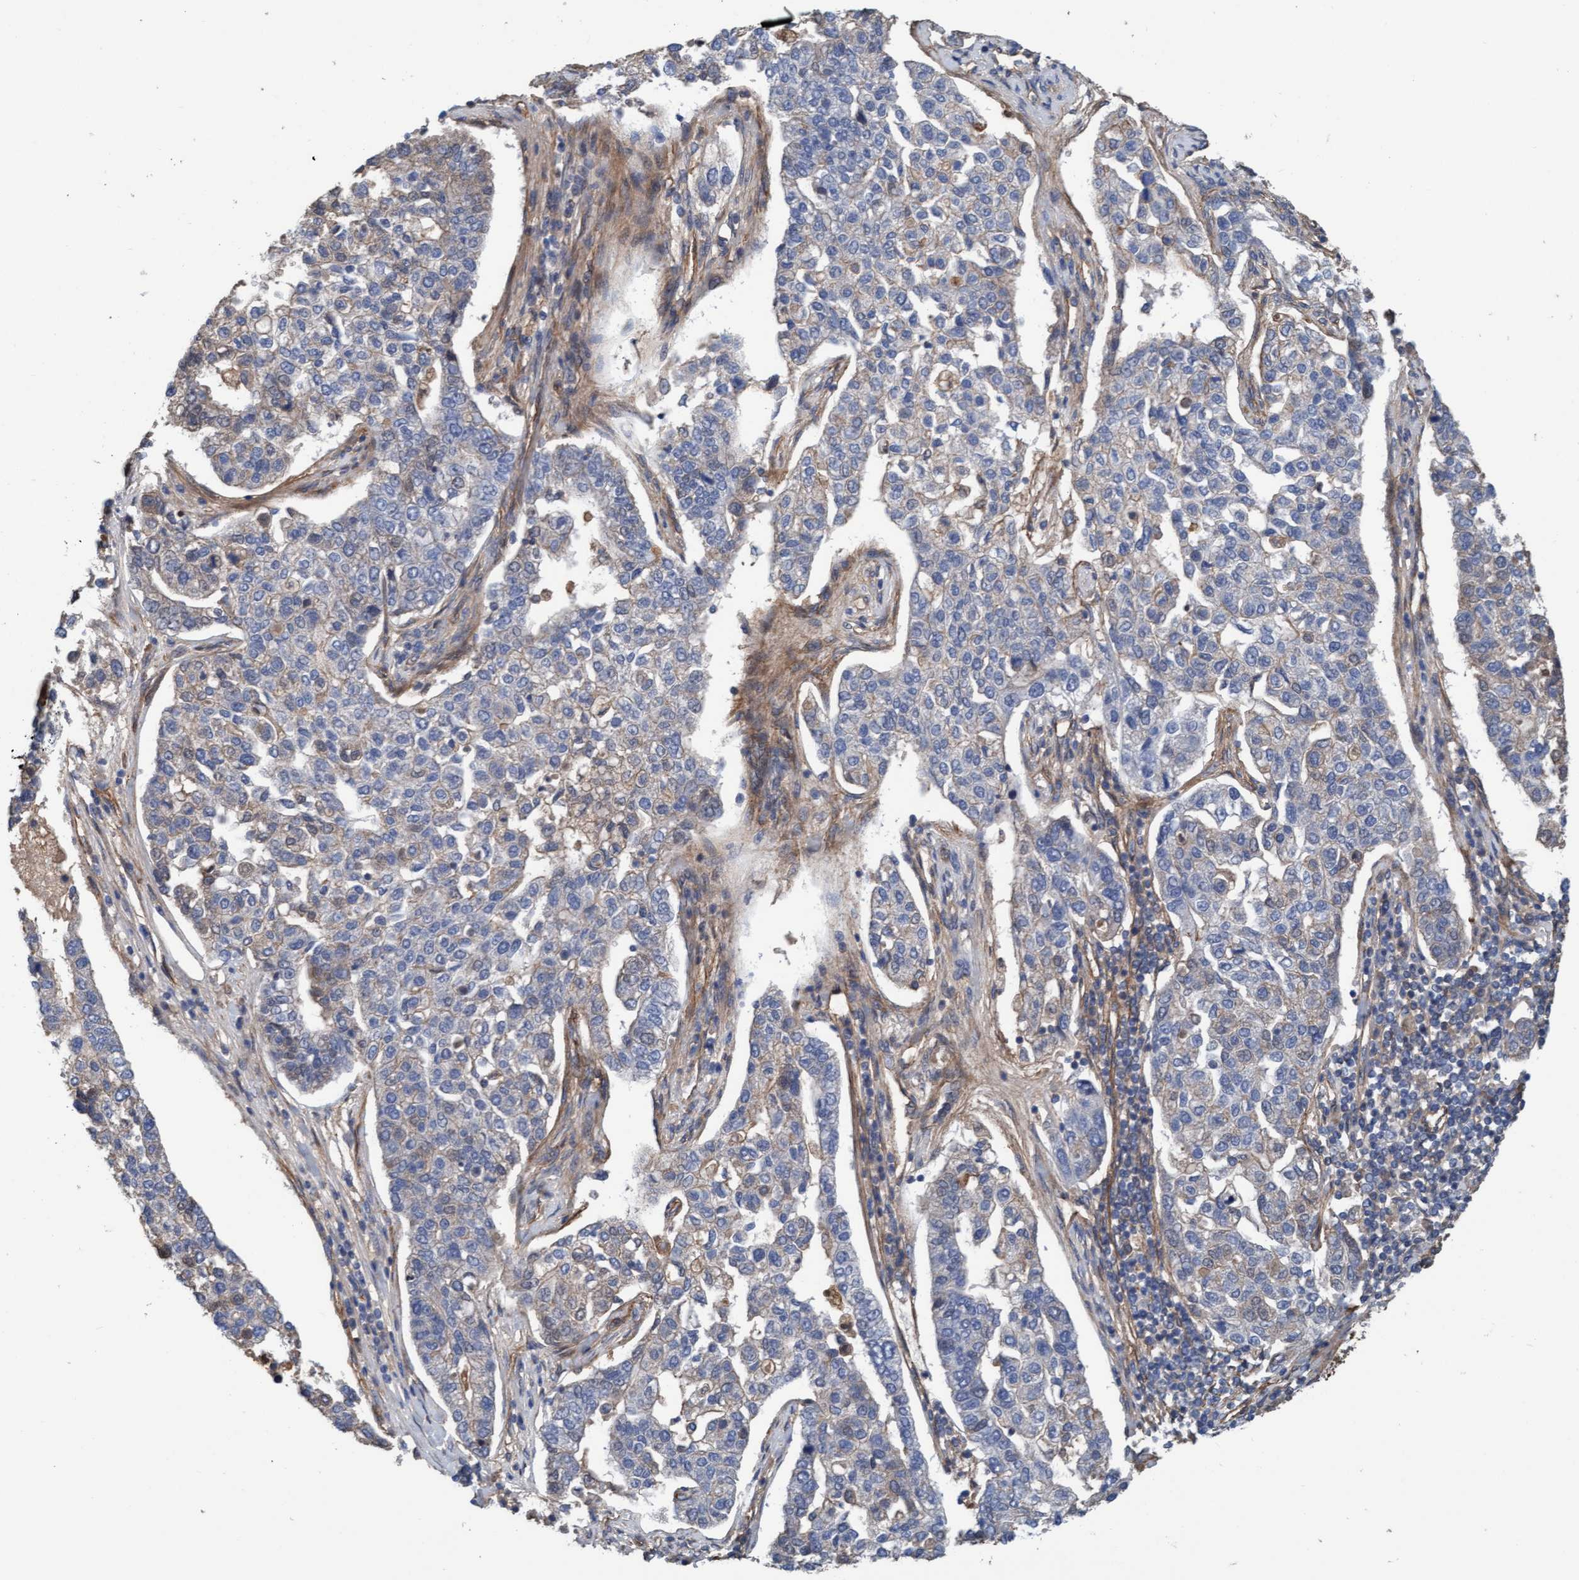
{"staining": {"intensity": "weak", "quantity": "<25%", "location": "cytoplasmic/membranous"}, "tissue": "pancreatic cancer", "cell_type": "Tumor cells", "image_type": "cancer", "snomed": [{"axis": "morphology", "description": "Adenocarcinoma, NOS"}, {"axis": "topography", "description": "Pancreas"}], "caption": "Tumor cells show no significant staining in pancreatic adenocarcinoma.", "gene": "STXBP4", "patient": {"sex": "female", "age": 61}}